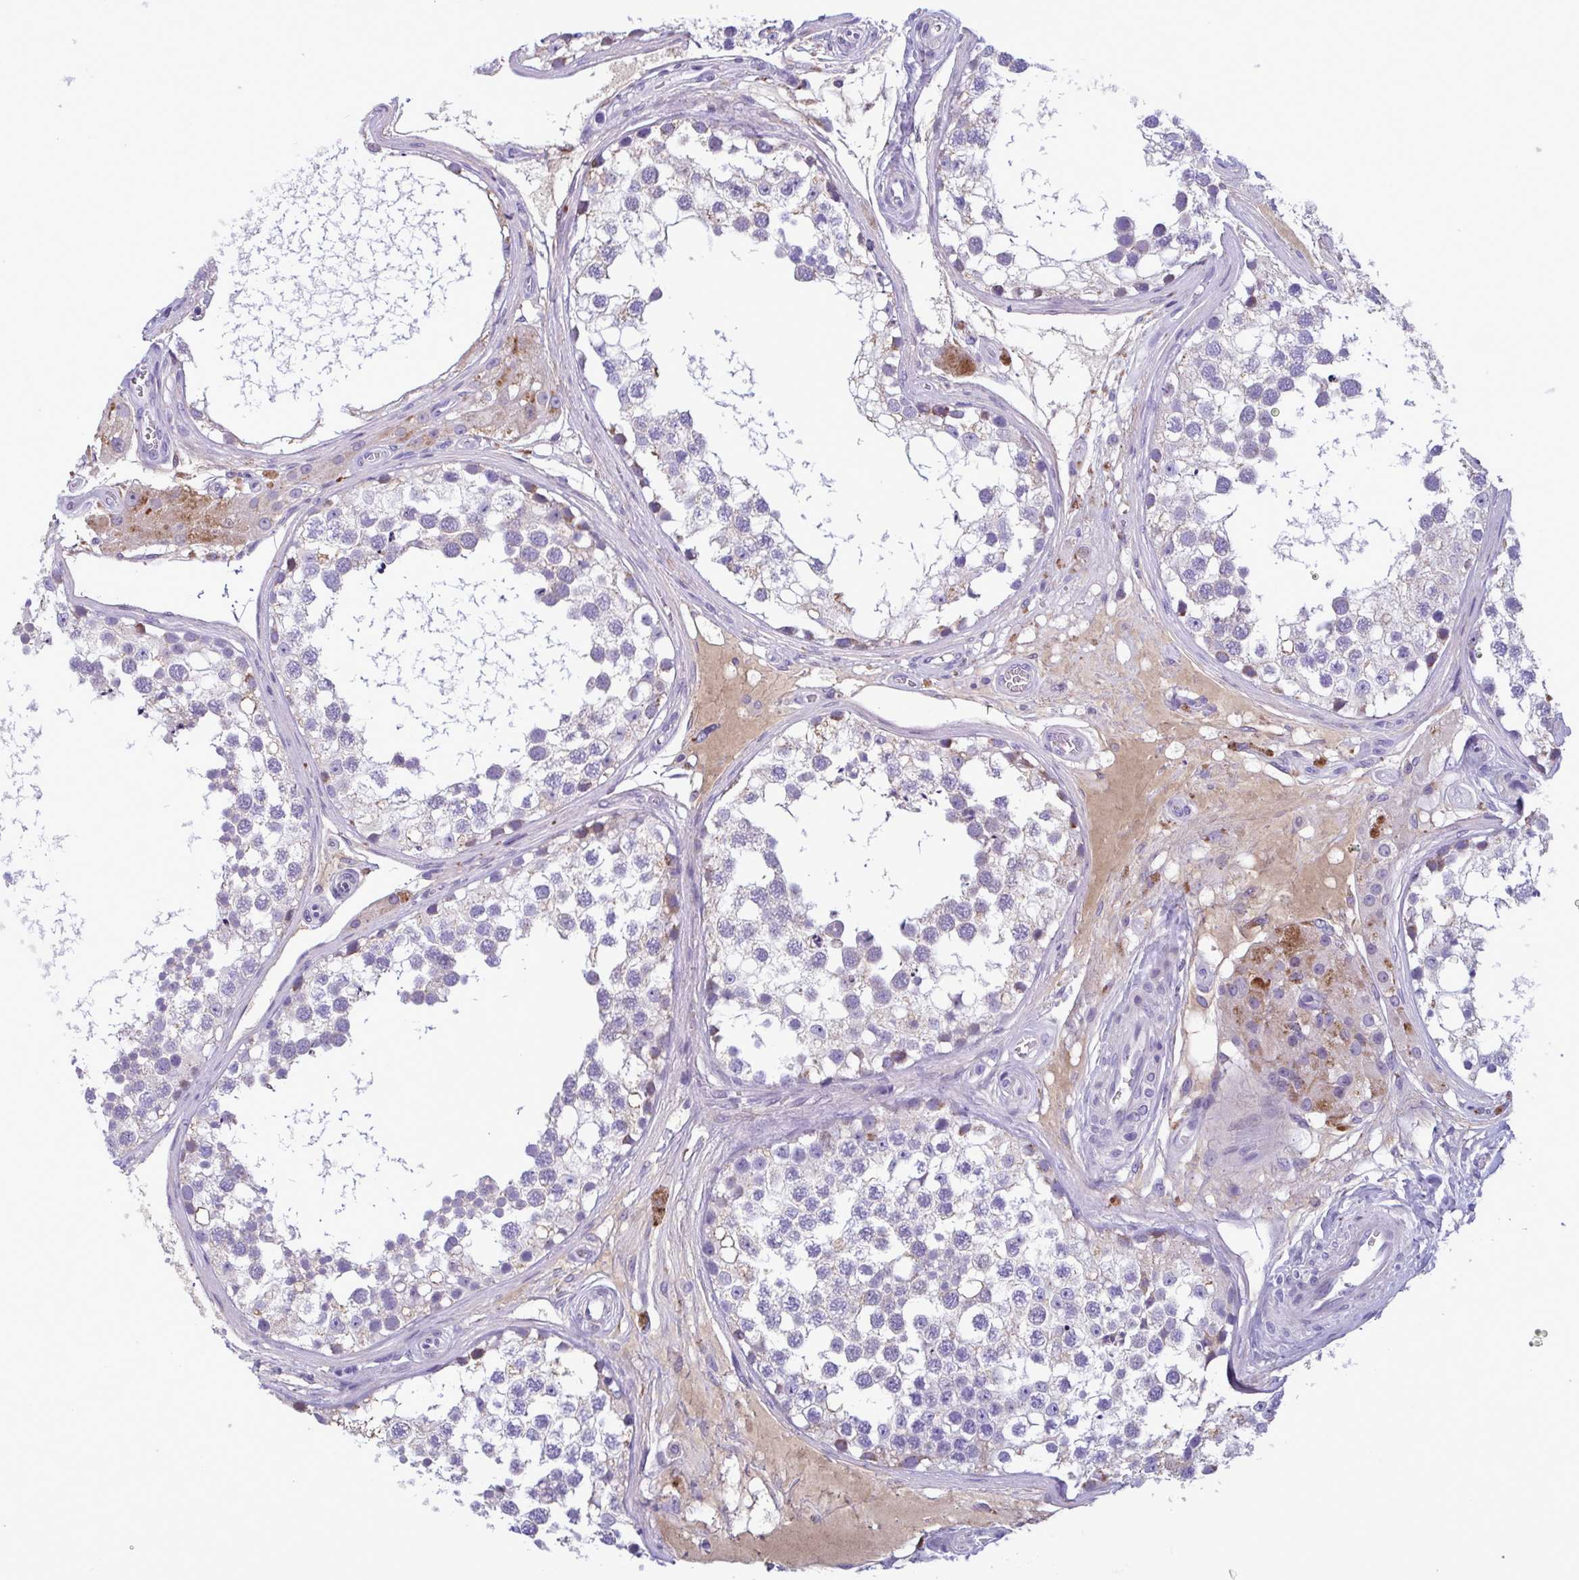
{"staining": {"intensity": "negative", "quantity": "none", "location": "none"}, "tissue": "testis", "cell_type": "Cells in seminiferous ducts", "image_type": "normal", "snomed": [{"axis": "morphology", "description": "Normal tissue, NOS"}, {"axis": "morphology", "description": "Seminoma, NOS"}, {"axis": "topography", "description": "Testis"}], "caption": "IHC photomicrograph of unremarkable human testis stained for a protein (brown), which shows no positivity in cells in seminiferous ducts. (DAB (3,3'-diaminobenzidine) IHC visualized using brightfield microscopy, high magnification).", "gene": "F13B", "patient": {"sex": "male", "age": 65}}